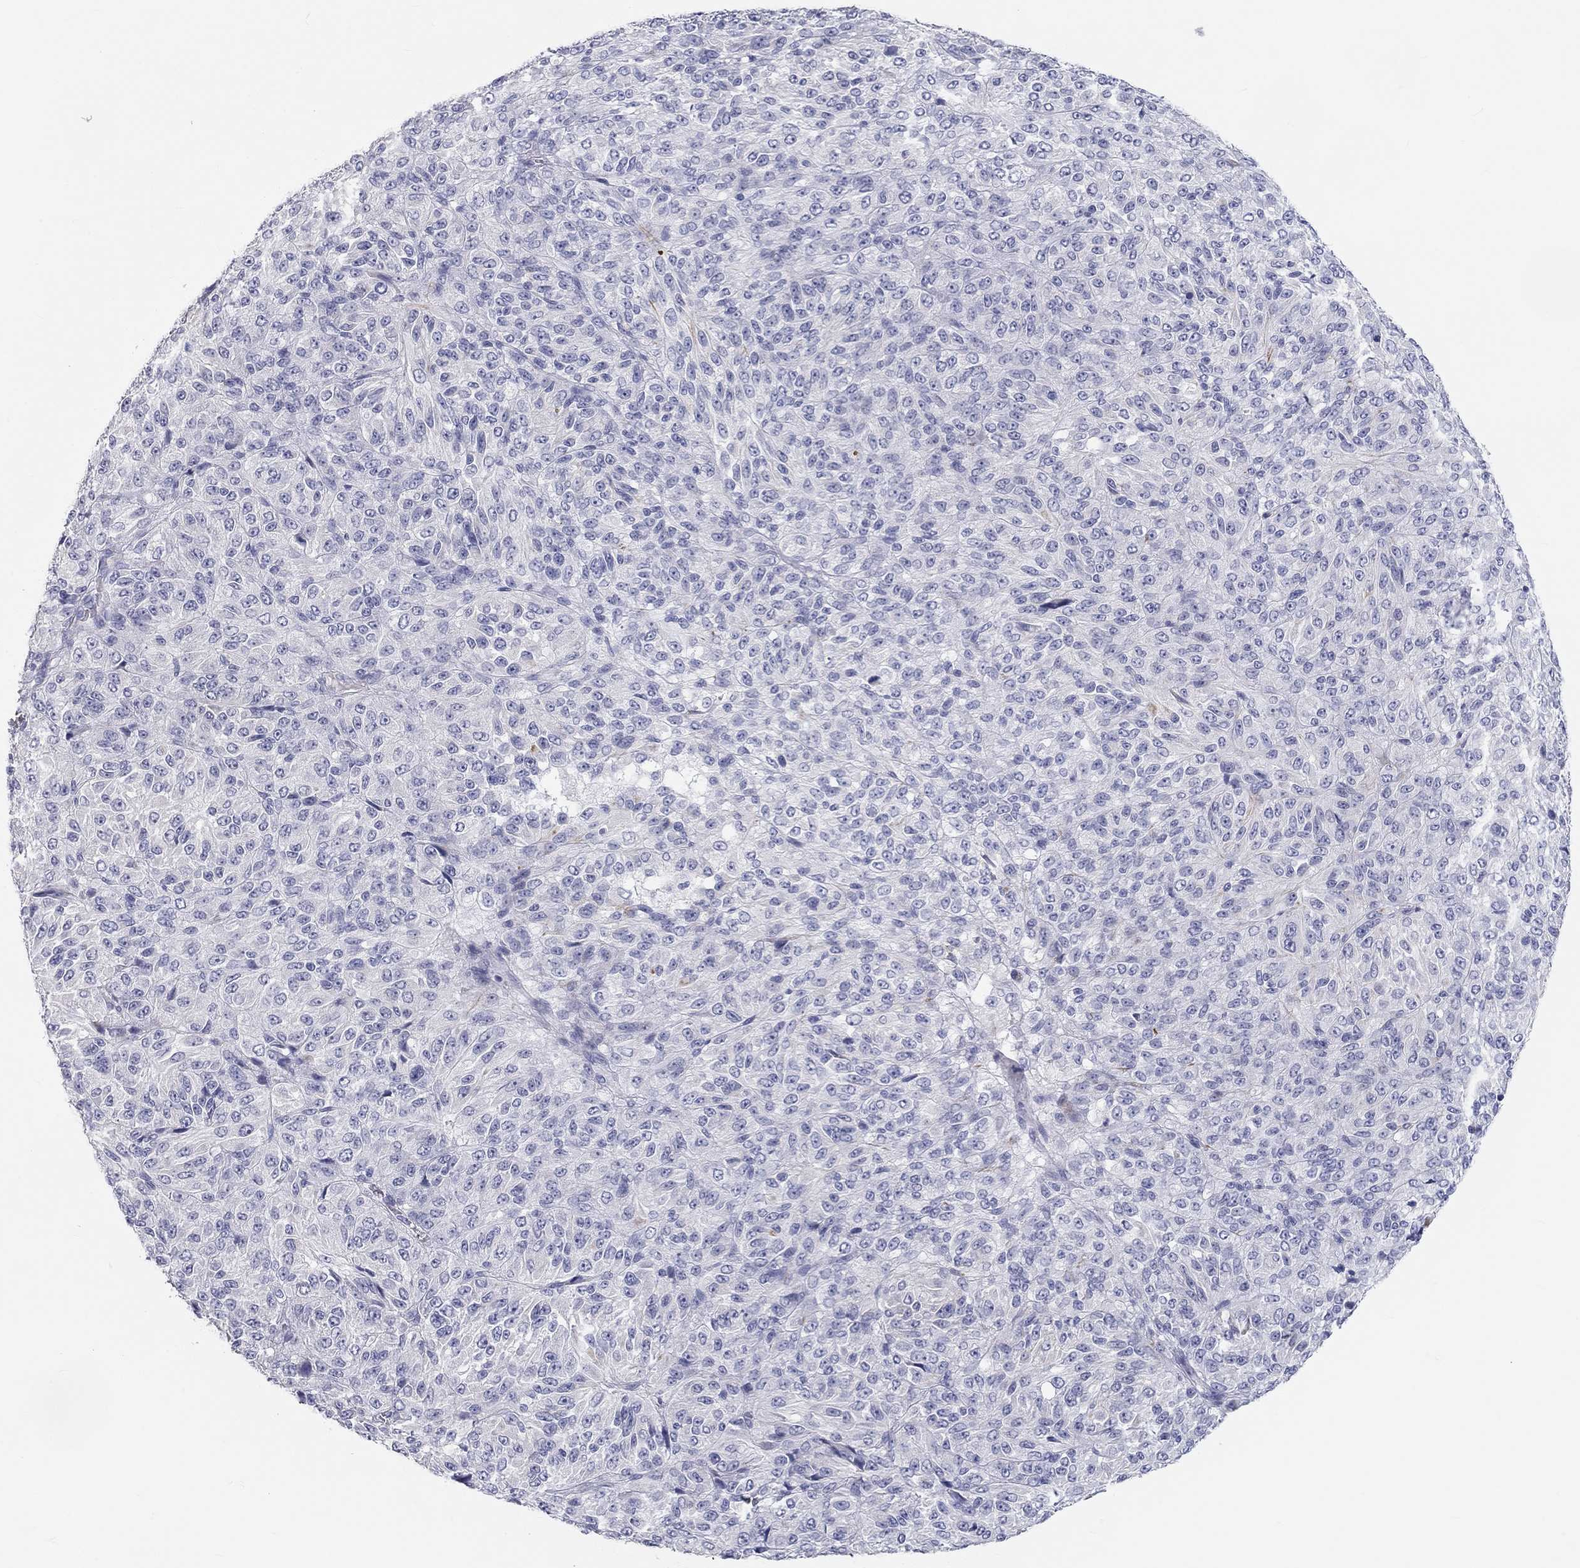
{"staining": {"intensity": "negative", "quantity": "none", "location": "none"}, "tissue": "melanoma", "cell_type": "Tumor cells", "image_type": "cancer", "snomed": [{"axis": "morphology", "description": "Malignant melanoma, Metastatic site"}, {"axis": "topography", "description": "Brain"}], "caption": "Melanoma stained for a protein using IHC shows no positivity tumor cells.", "gene": "PCDHGC5", "patient": {"sex": "female", "age": 56}}